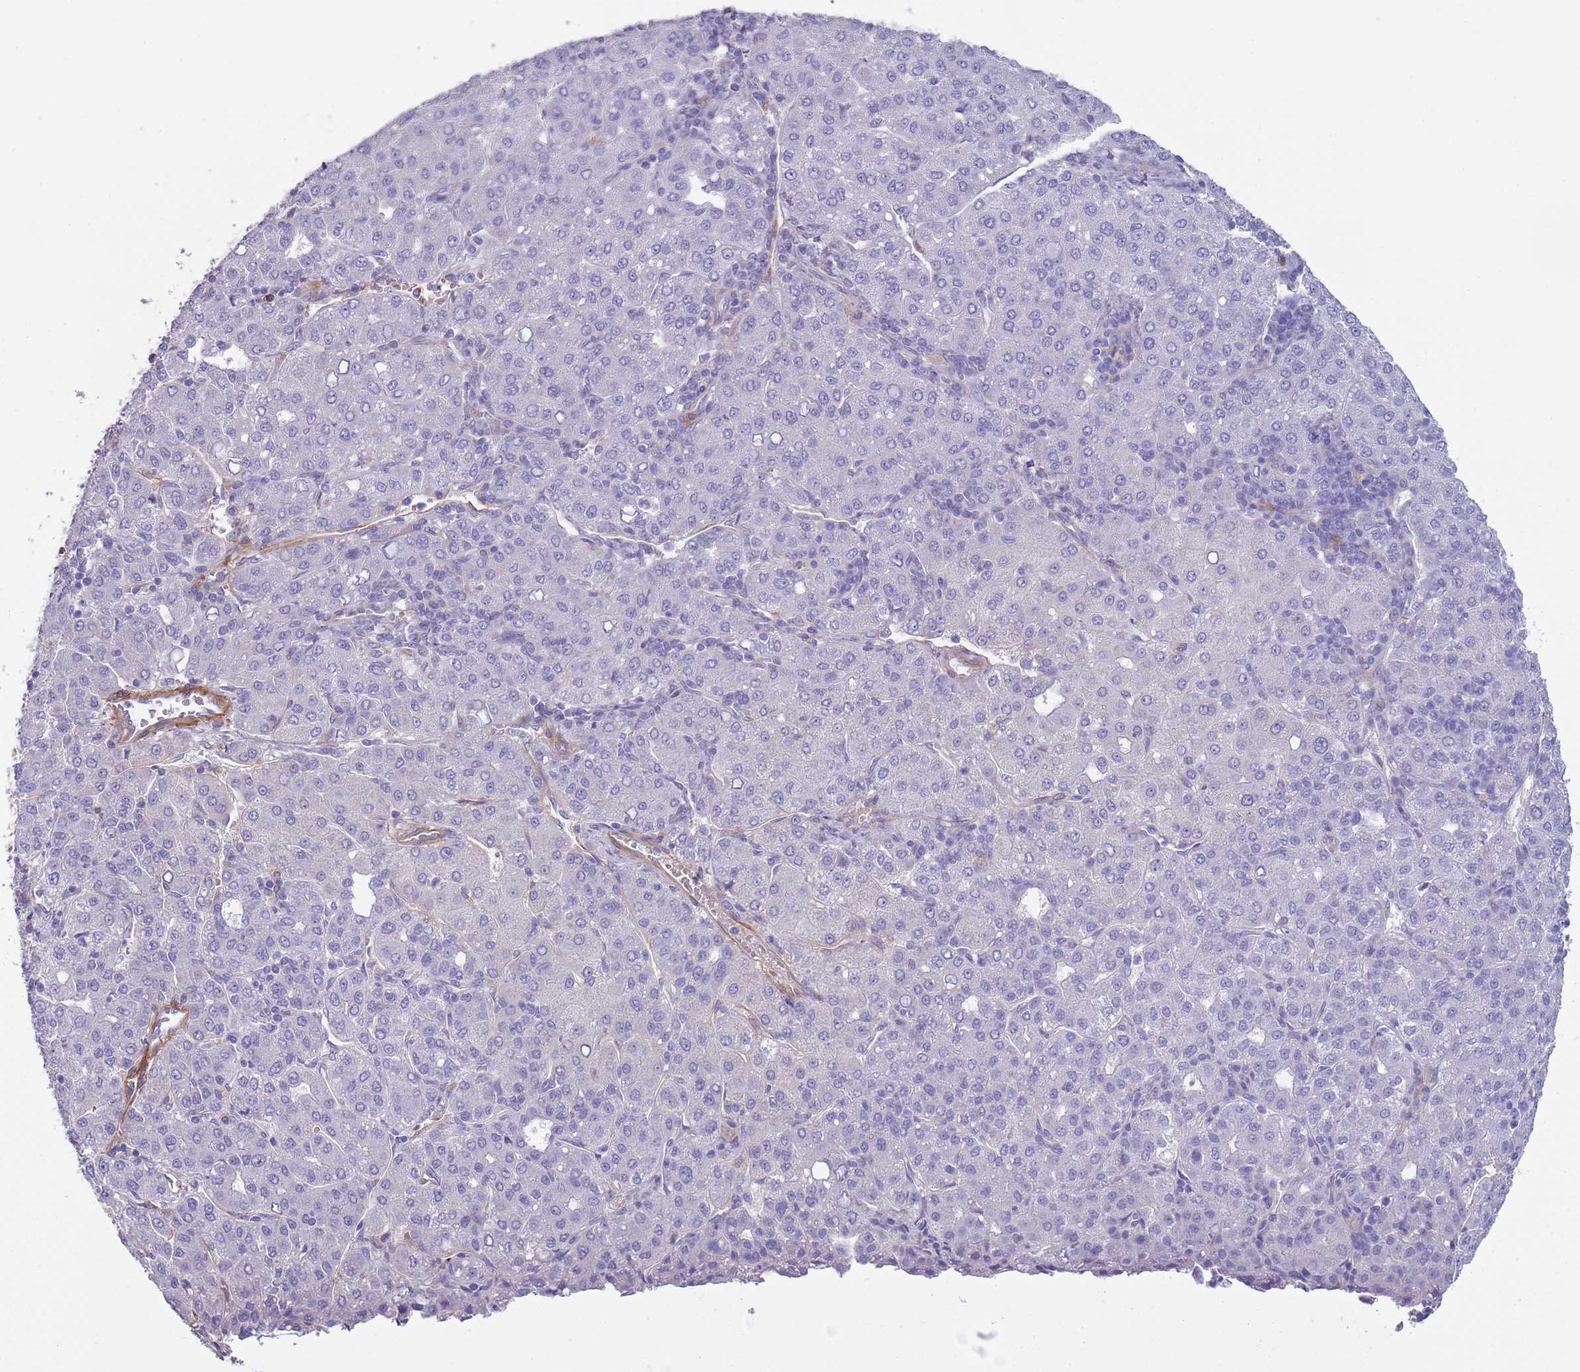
{"staining": {"intensity": "negative", "quantity": "none", "location": "none"}, "tissue": "liver cancer", "cell_type": "Tumor cells", "image_type": "cancer", "snomed": [{"axis": "morphology", "description": "Carcinoma, Hepatocellular, NOS"}, {"axis": "topography", "description": "Liver"}], "caption": "Protein analysis of liver cancer shows no significant expression in tumor cells.", "gene": "TINAGL1", "patient": {"sex": "male", "age": 65}}